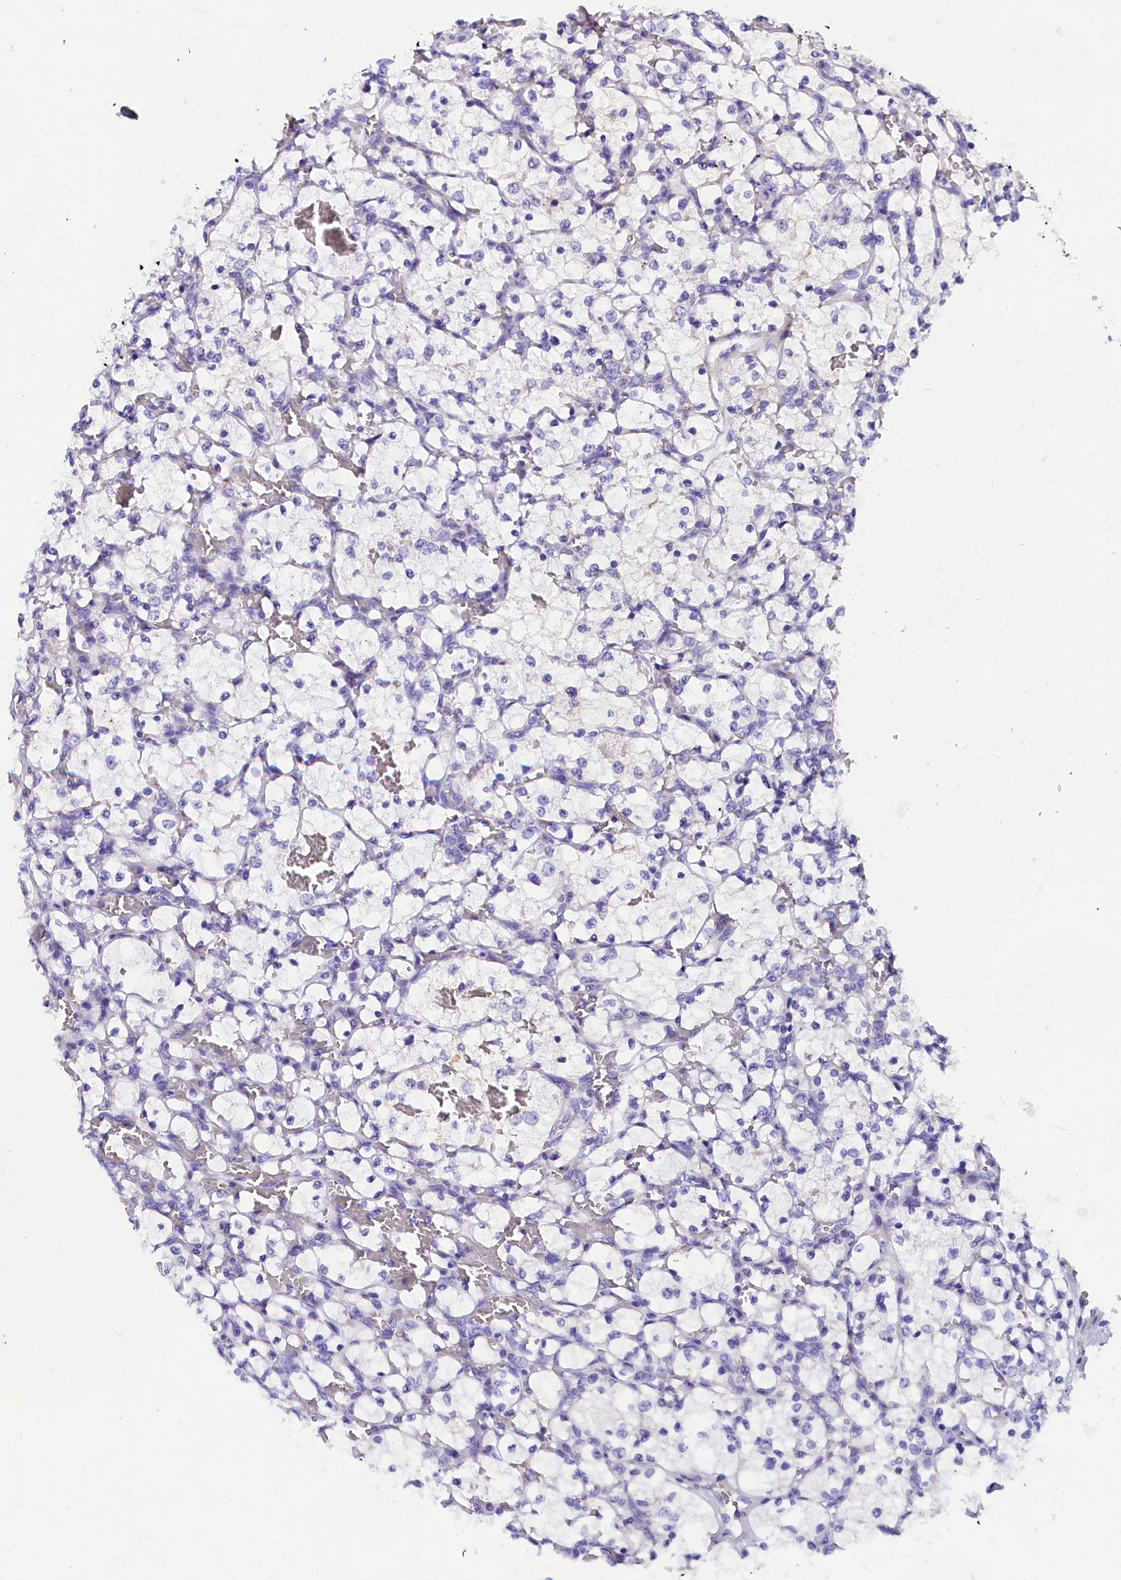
{"staining": {"intensity": "negative", "quantity": "none", "location": "none"}, "tissue": "renal cancer", "cell_type": "Tumor cells", "image_type": "cancer", "snomed": [{"axis": "morphology", "description": "Adenocarcinoma, NOS"}, {"axis": "topography", "description": "Kidney"}], "caption": "Tumor cells show no significant expression in adenocarcinoma (renal).", "gene": "SOD3", "patient": {"sex": "female", "age": 69}}